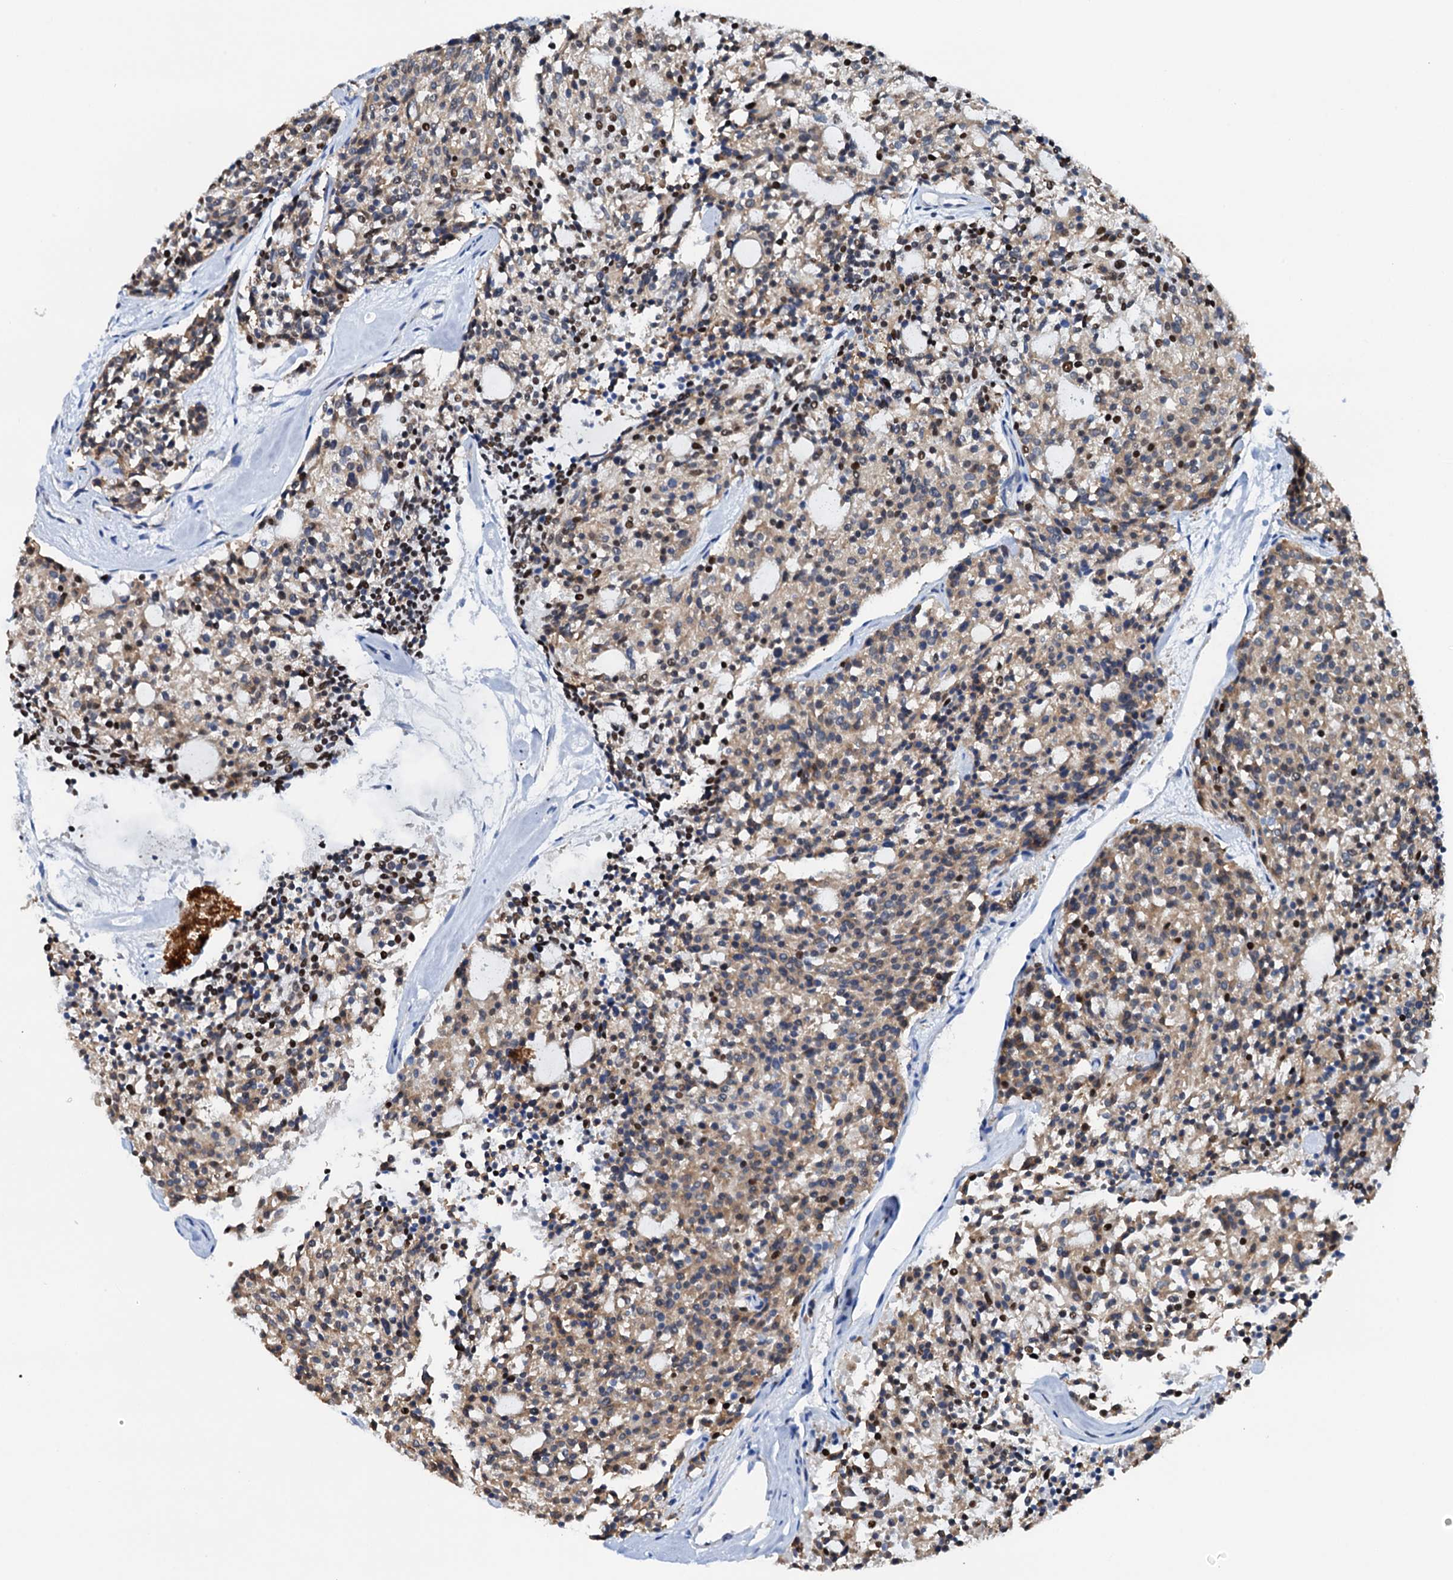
{"staining": {"intensity": "strong", "quantity": "25%-75%", "location": "cytoplasmic/membranous,nuclear"}, "tissue": "carcinoid", "cell_type": "Tumor cells", "image_type": "cancer", "snomed": [{"axis": "morphology", "description": "Carcinoid, malignant, NOS"}, {"axis": "topography", "description": "Pancreas"}], "caption": "Immunohistochemical staining of malignant carcinoid displays high levels of strong cytoplasmic/membranous and nuclear staining in approximately 25%-75% of tumor cells.", "gene": "SLTM", "patient": {"sex": "female", "age": 54}}